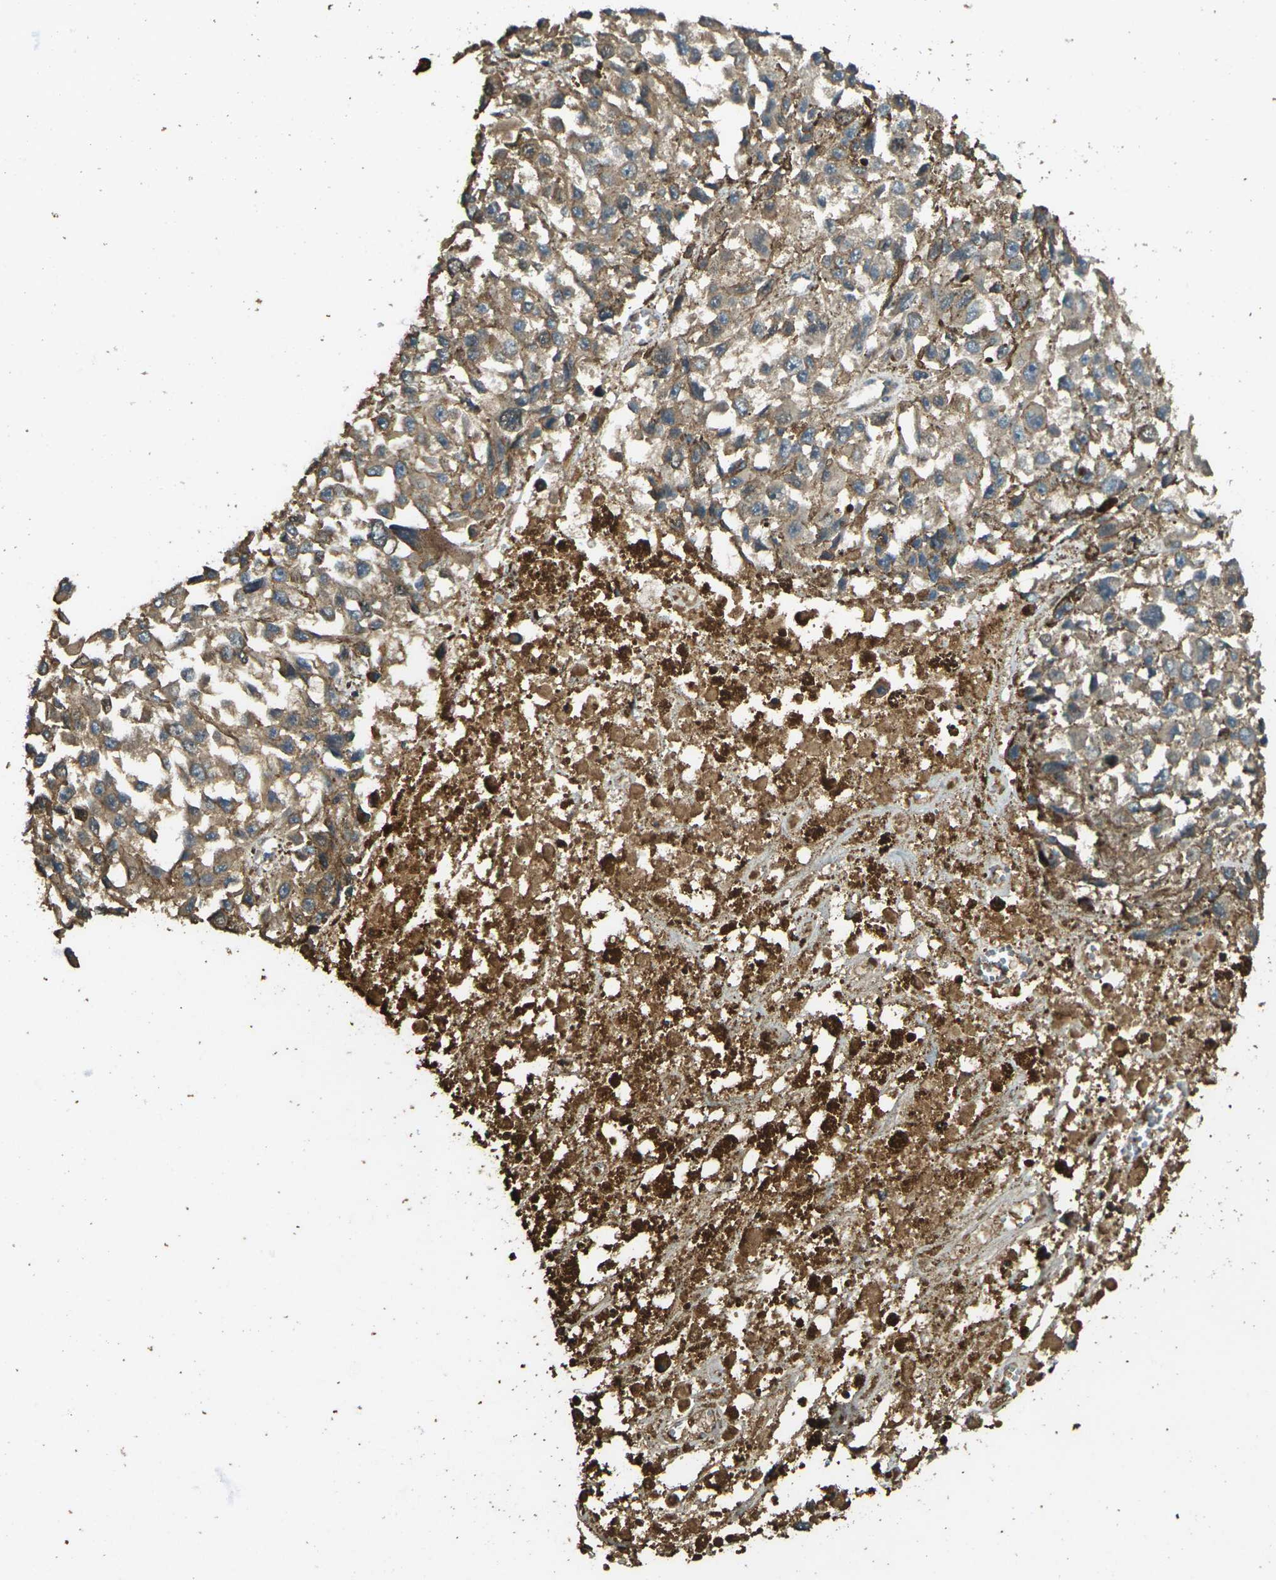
{"staining": {"intensity": "moderate", "quantity": ">75%", "location": "cytoplasmic/membranous"}, "tissue": "melanoma", "cell_type": "Tumor cells", "image_type": "cancer", "snomed": [{"axis": "morphology", "description": "Malignant melanoma, Metastatic site"}, {"axis": "topography", "description": "Lymph node"}], "caption": "Human melanoma stained for a protein (brown) exhibits moderate cytoplasmic/membranous positive staining in about >75% of tumor cells.", "gene": "CYP1B1", "patient": {"sex": "male", "age": 59}}